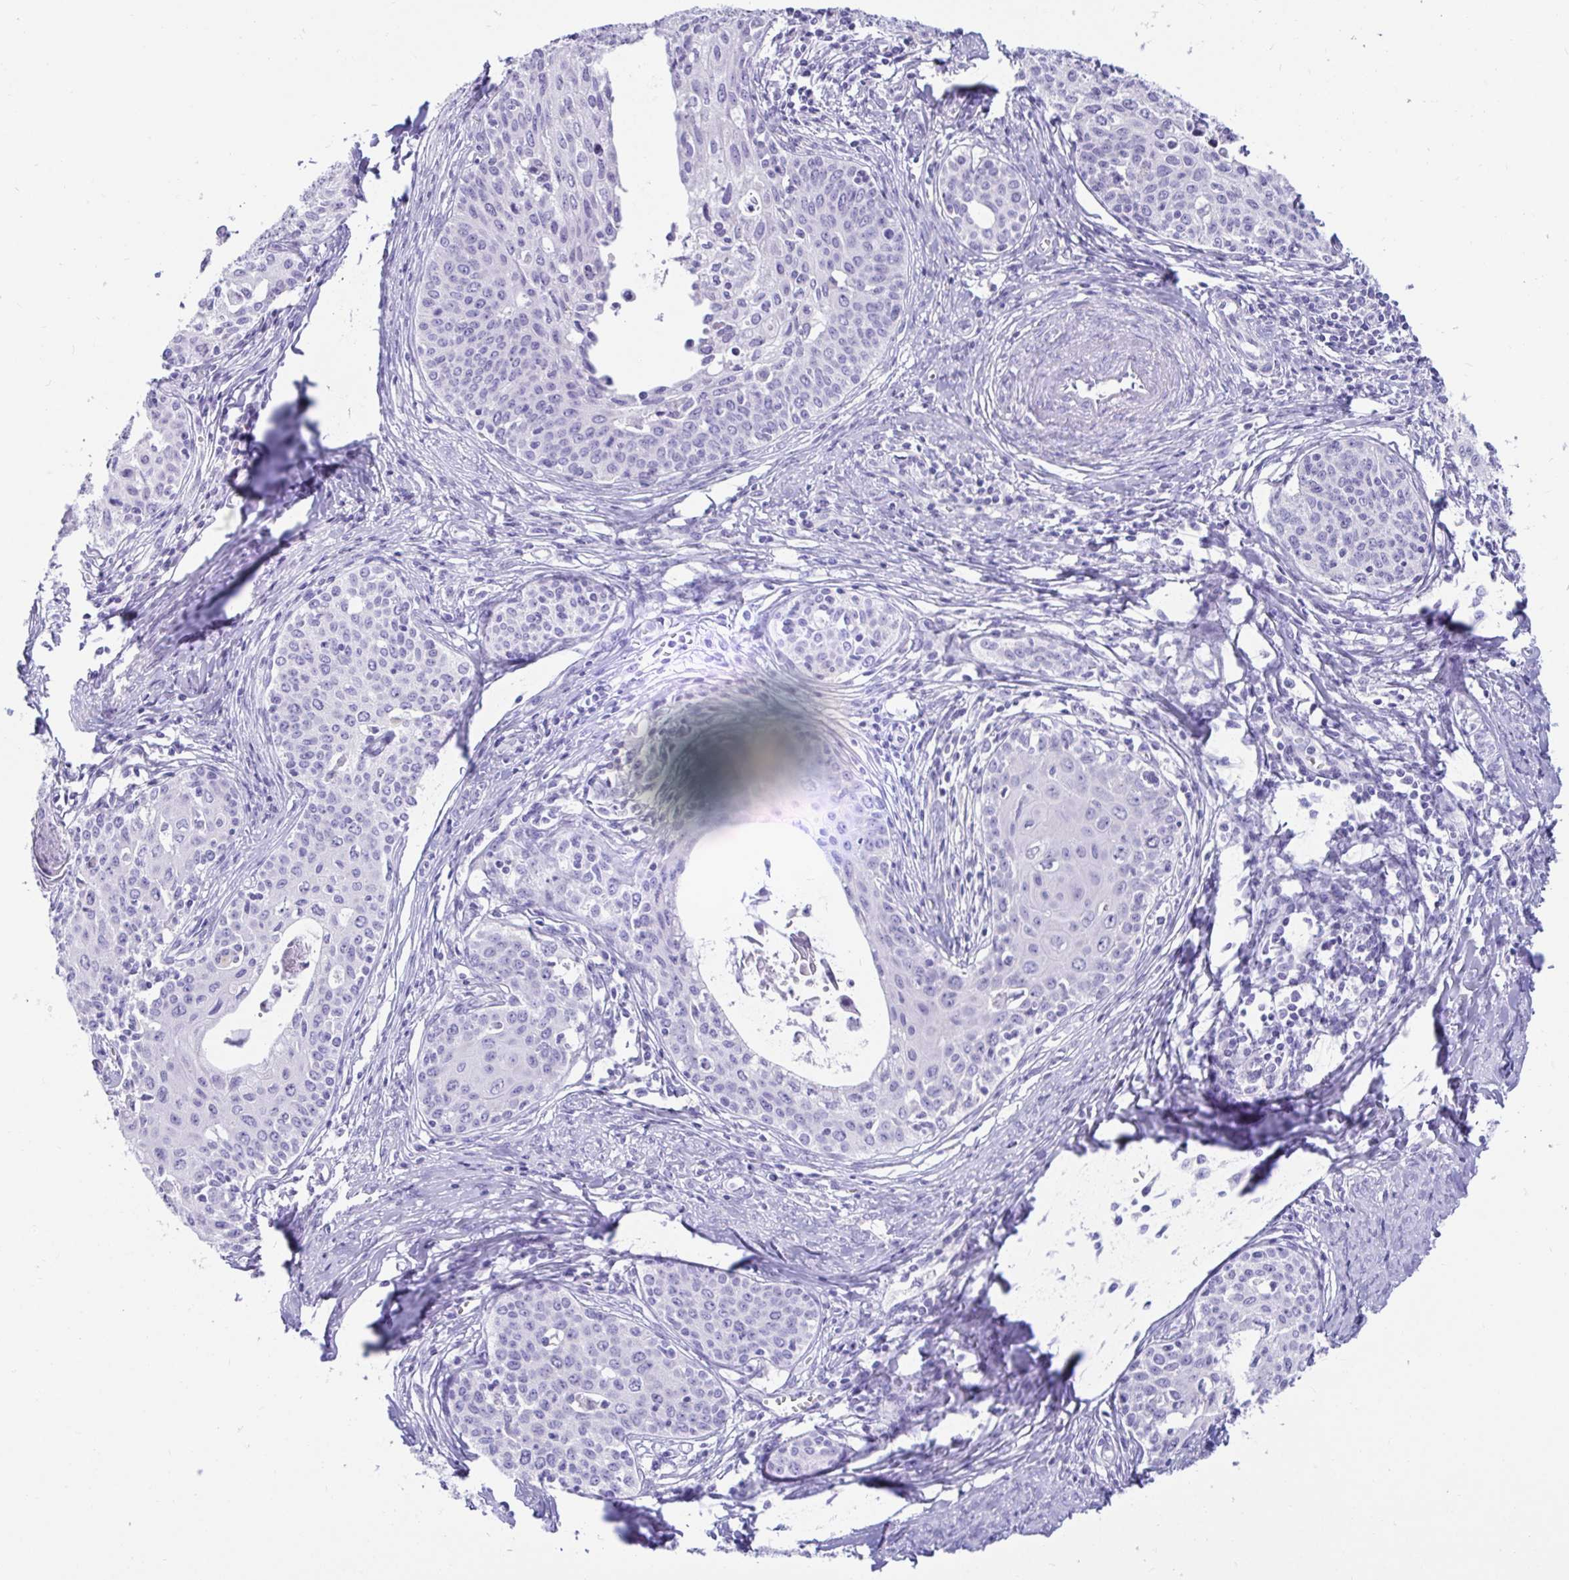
{"staining": {"intensity": "negative", "quantity": "none", "location": "none"}, "tissue": "cervical cancer", "cell_type": "Tumor cells", "image_type": "cancer", "snomed": [{"axis": "morphology", "description": "Squamous cell carcinoma, NOS"}, {"axis": "morphology", "description": "Adenocarcinoma, NOS"}, {"axis": "topography", "description": "Cervix"}], "caption": "Immunohistochemistry (IHC) image of human cervical cancer stained for a protein (brown), which demonstrates no positivity in tumor cells.", "gene": "ZPBP2", "patient": {"sex": "female", "age": 52}}